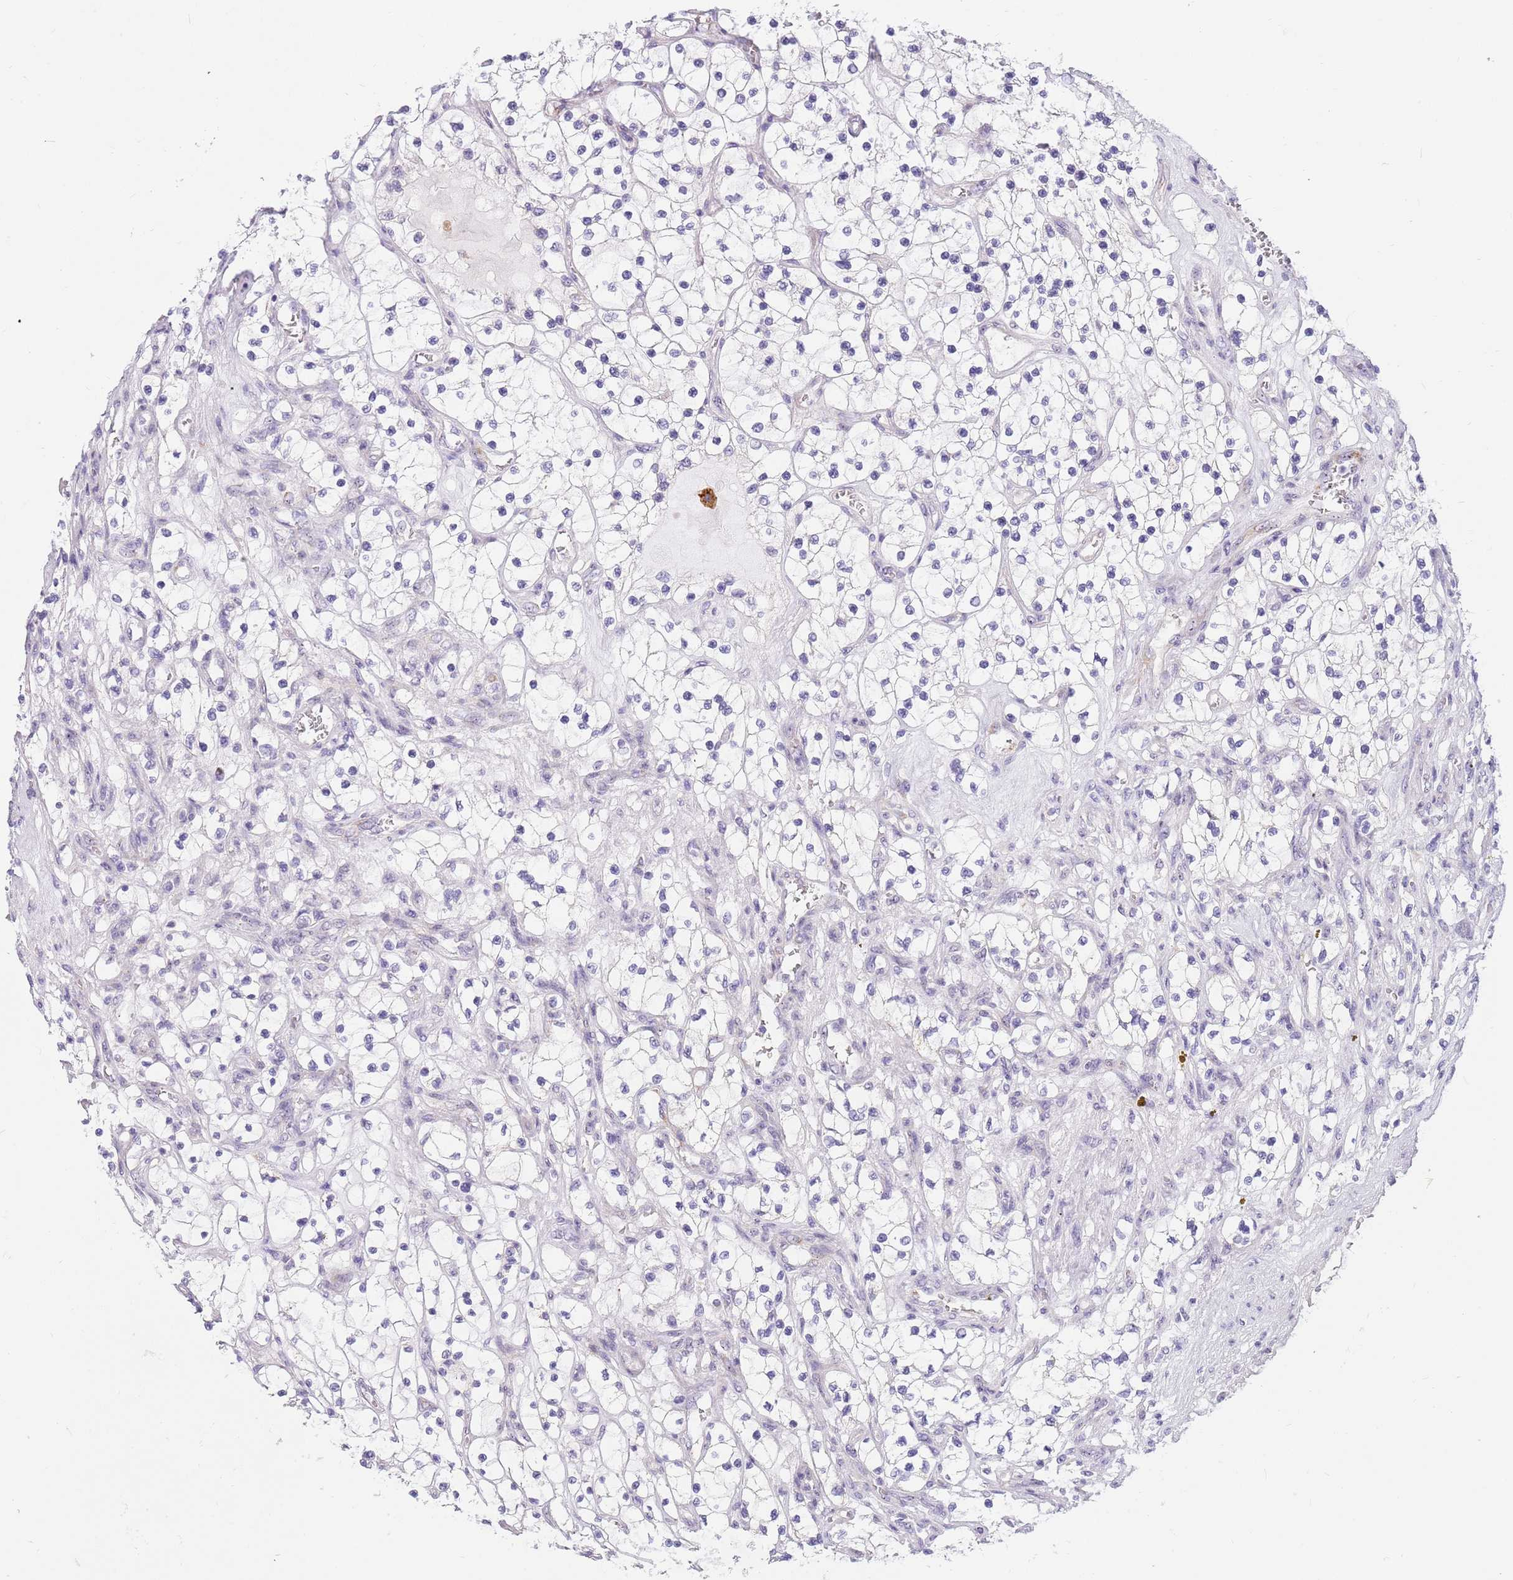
{"staining": {"intensity": "negative", "quantity": "none", "location": "none"}, "tissue": "renal cancer", "cell_type": "Tumor cells", "image_type": "cancer", "snomed": [{"axis": "morphology", "description": "Adenocarcinoma, NOS"}, {"axis": "topography", "description": "Kidney"}], "caption": "Tumor cells are negative for brown protein staining in adenocarcinoma (renal). (Immunohistochemistry (ihc), brightfield microscopy, high magnification).", "gene": "DNAJA3", "patient": {"sex": "female", "age": 69}}